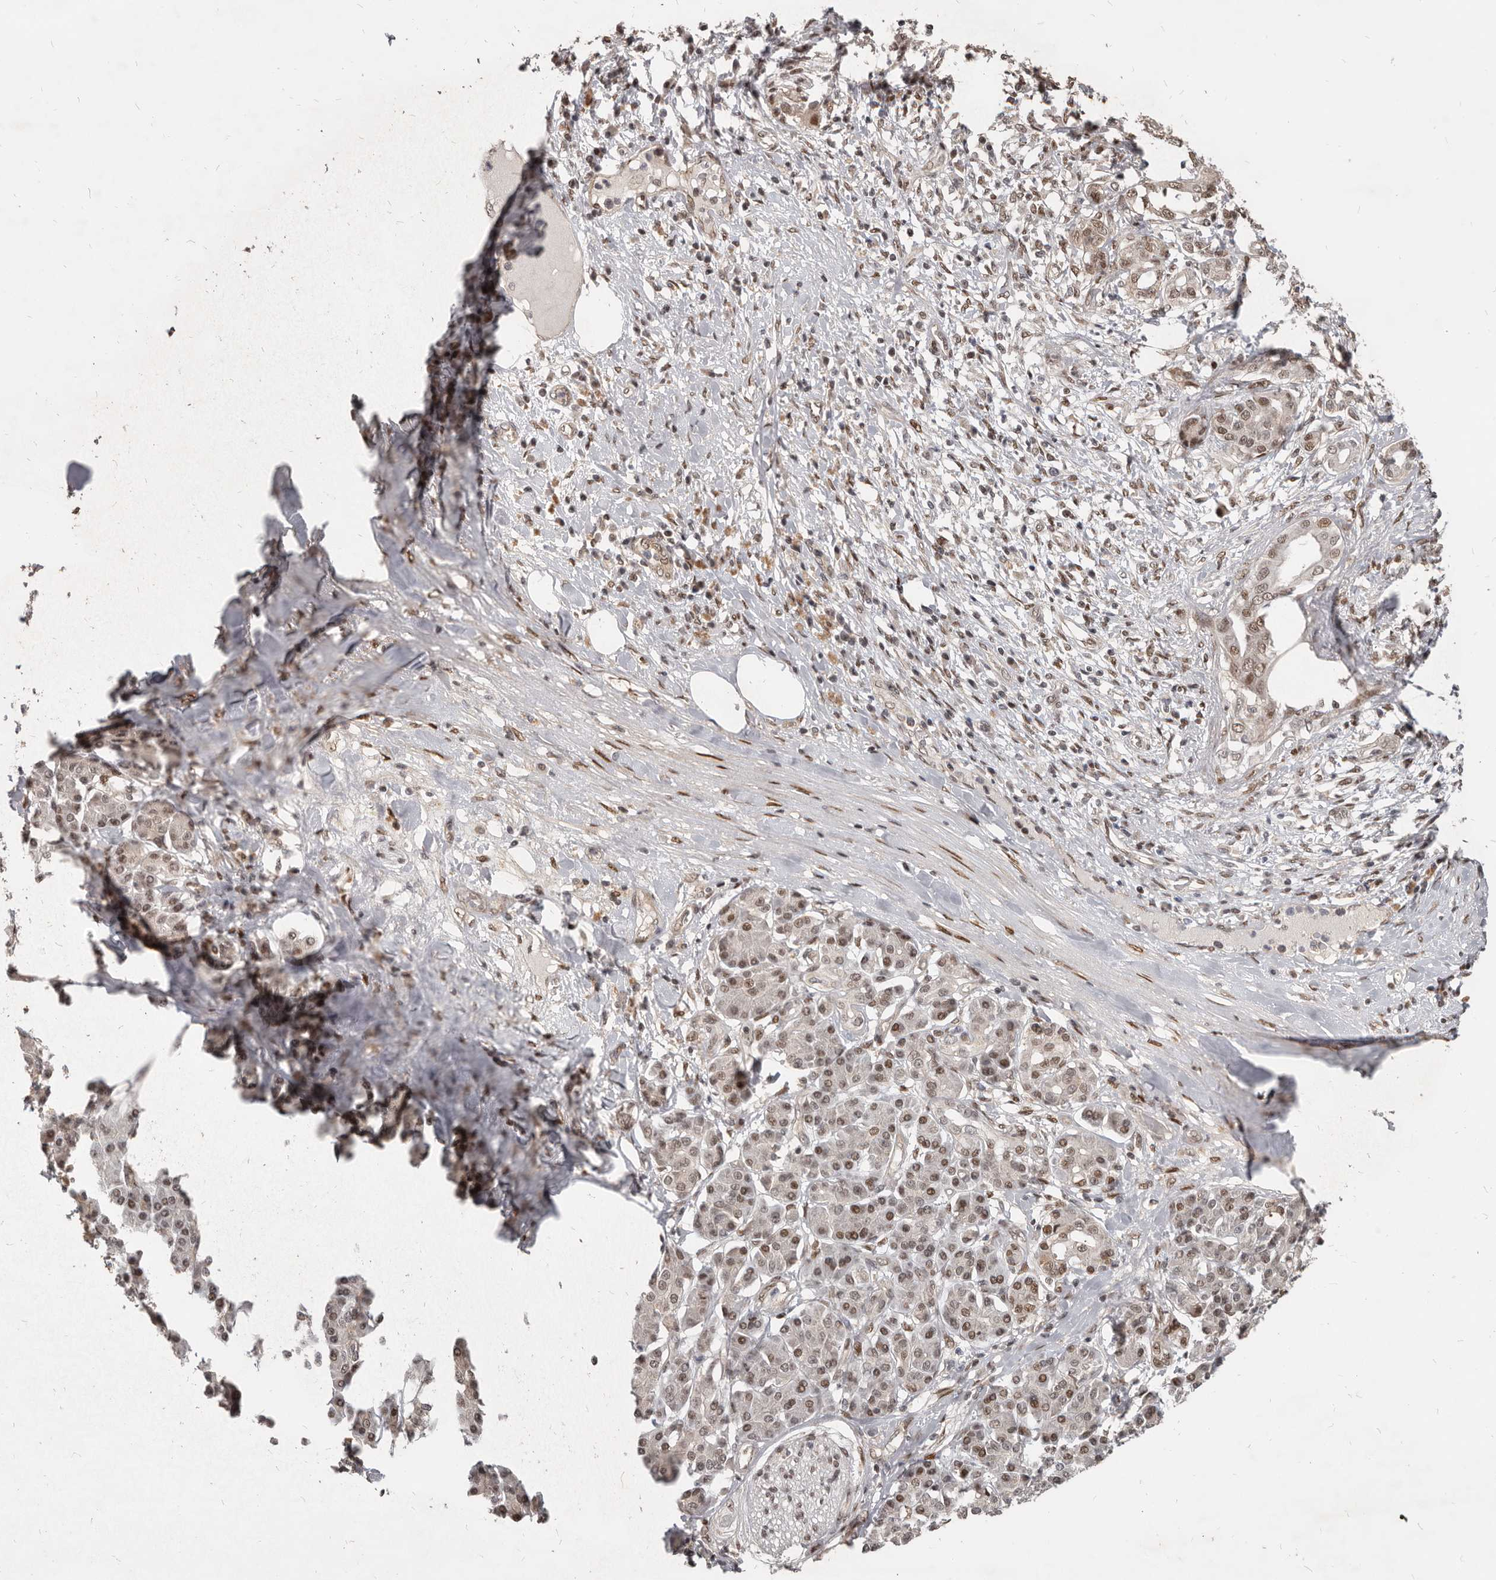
{"staining": {"intensity": "weak", "quantity": ">75%", "location": "nuclear"}, "tissue": "pancreatic cancer", "cell_type": "Tumor cells", "image_type": "cancer", "snomed": [{"axis": "morphology", "description": "Adenocarcinoma, NOS"}, {"axis": "topography", "description": "Pancreas"}], "caption": "Pancreatic cancer (adenocarcinoma) was stained to show a protein in brown. There is low levels of weak nuclear positivity in approximately >75% of tumor cells.", "gene": "ATF5", "patient": {"sex": "female", "age": 56}}